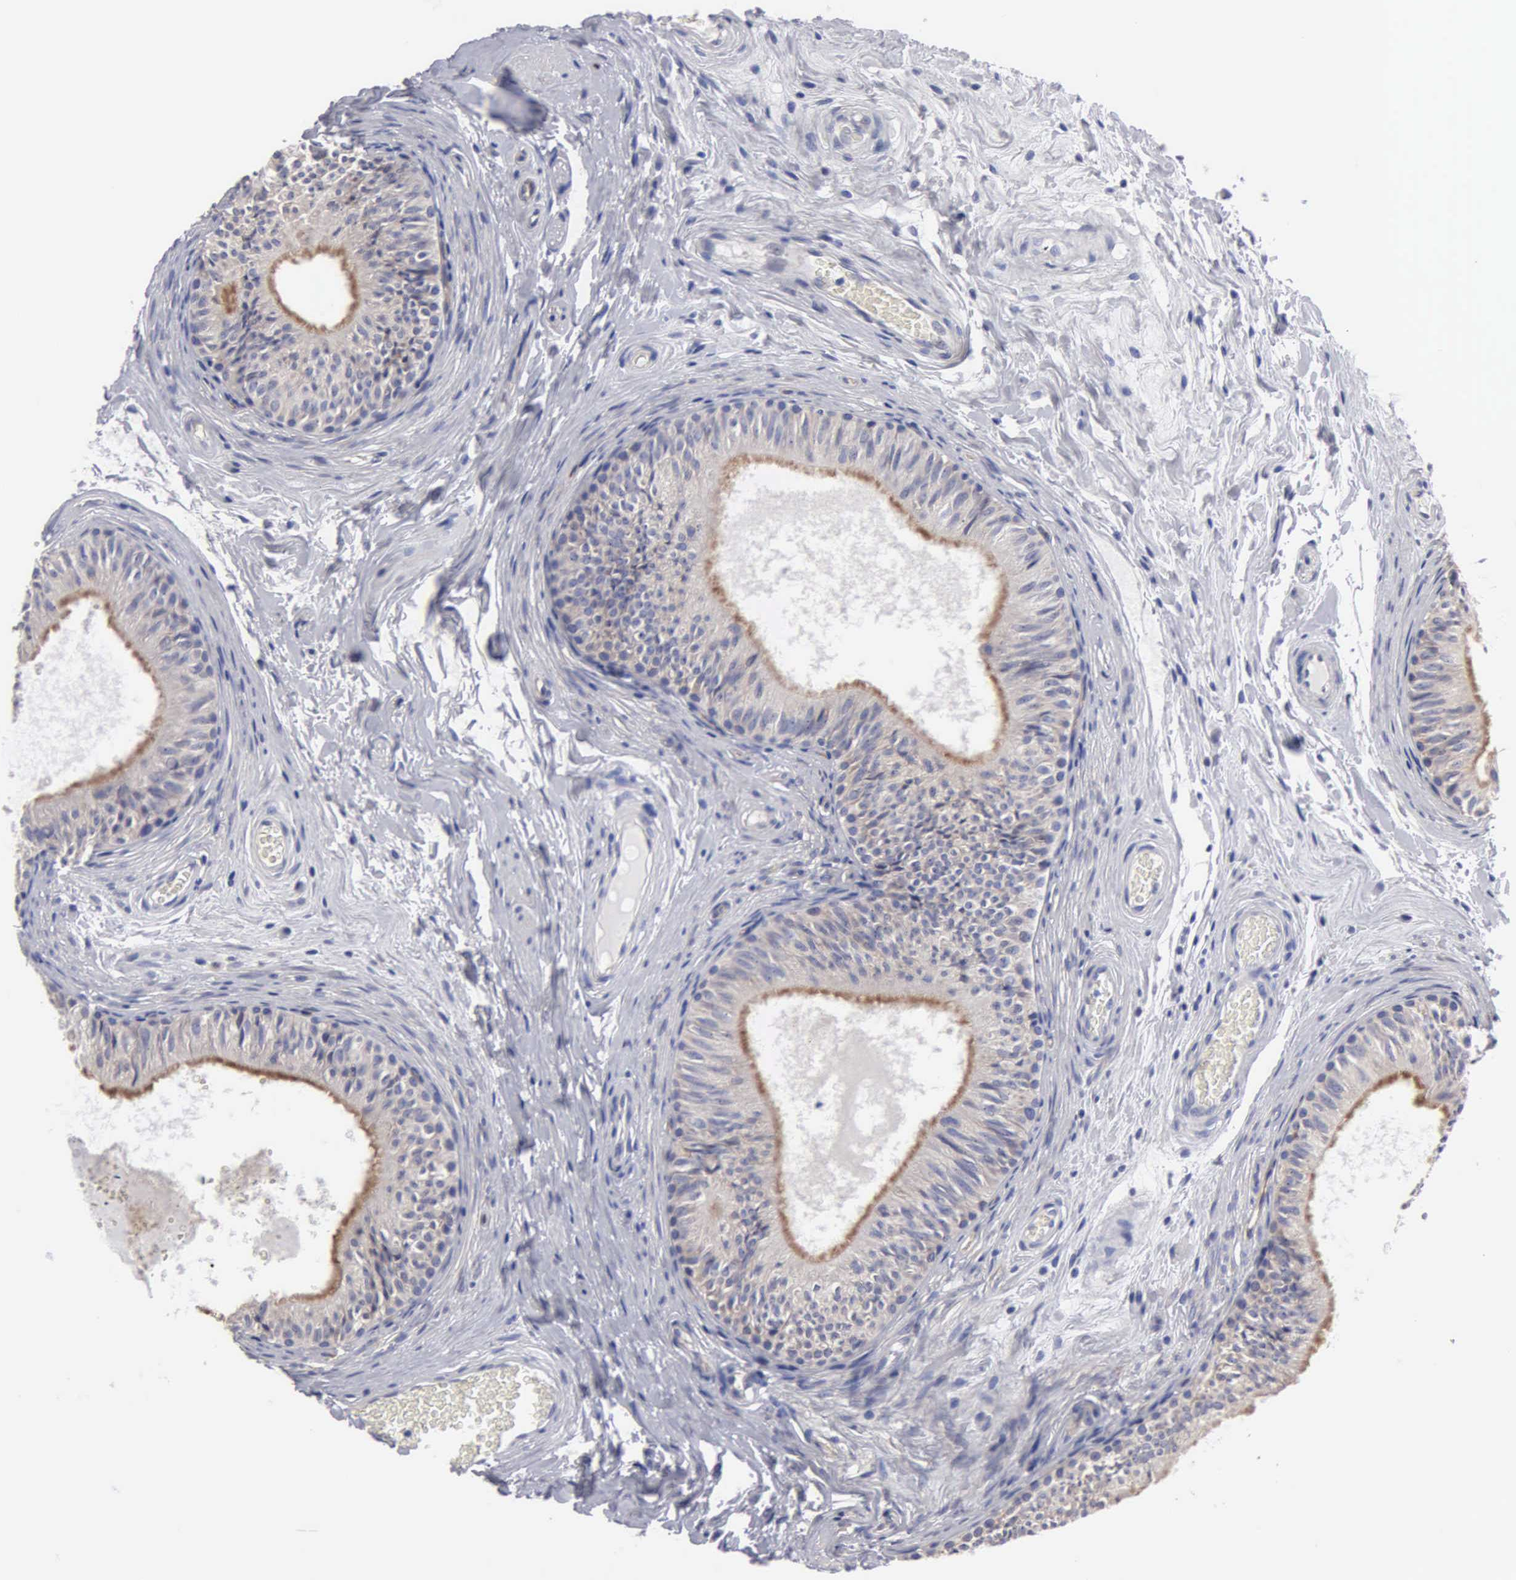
{"staining": {"intensity": "strong", "quantity": "25%-75%", "location": "cytoplasmic/membranous"}, "tissue": "epididymis", "cell_type": "Glandular cells", "image_type": "normal", "snomed": [{"axis": "morphology", "description": "Normal tissue, NOS"}, {"axis": "topography", "description": "Epididymis"}], "caption": "Epididymis stained for a protein (brown) exhibits strong cytoplasmic/membranous positive positivity in approximately 25%-75% of glandular cells.", "gene": "RDX", "patient": {"sex": "male", "age": 23}}